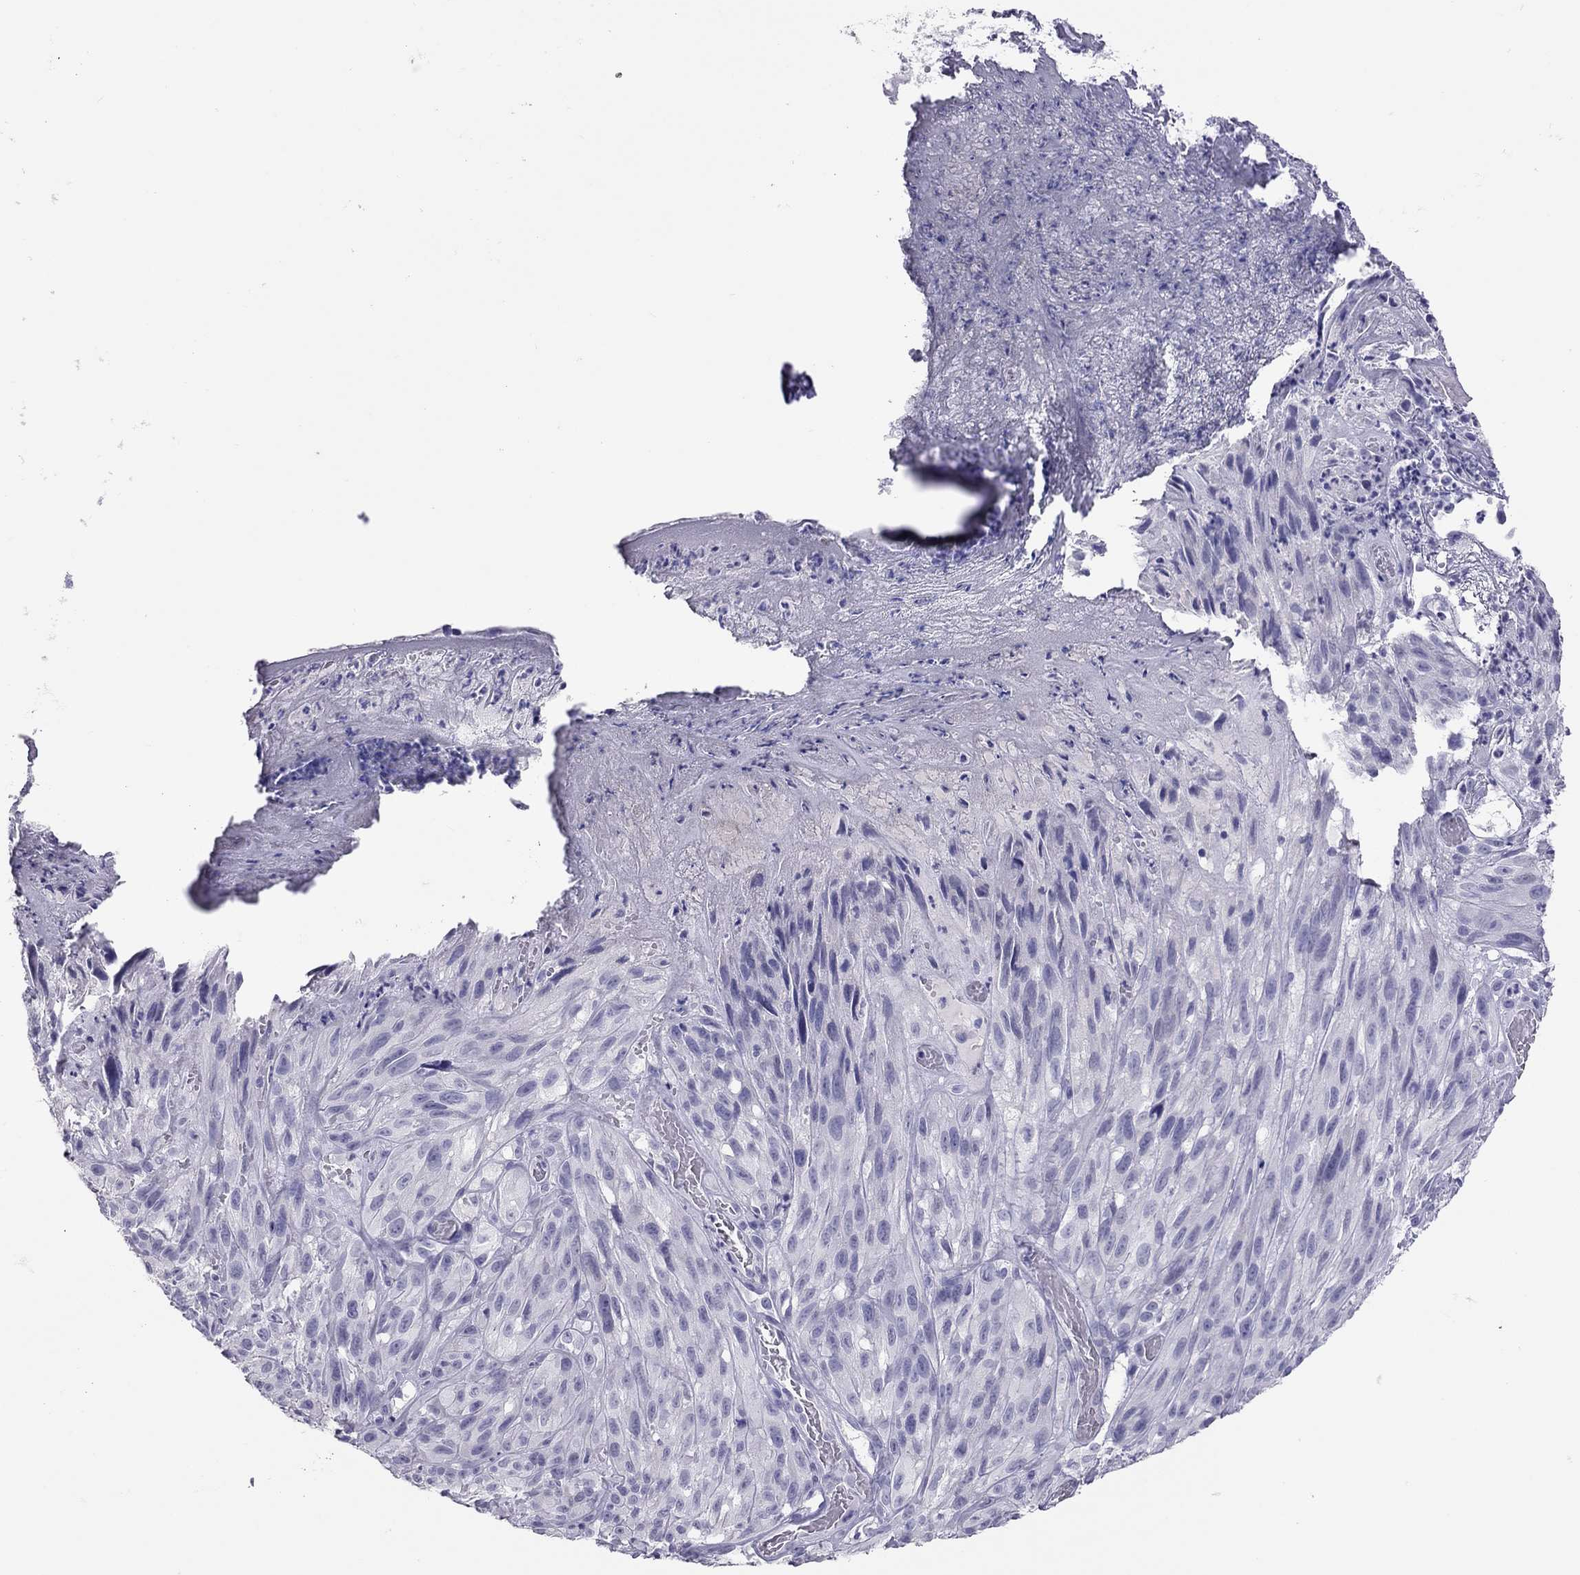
{"staining": {"intensity": "negative", "quantity": "none", "location": "none"}, "tissue": "melanoma", "cell_type": "Tumor cells", "image_type": "cancer", "snomed": [{"axis": "morphology", "description": "Malignant melanoma, NOS"}, {"axis": "topography", "description": "Skin"}], "caption": "Tumor cells show no significant positivity in malignant melanoma.", "gene": "MUC16", "patient": {"sex": "male", "age": 51}}